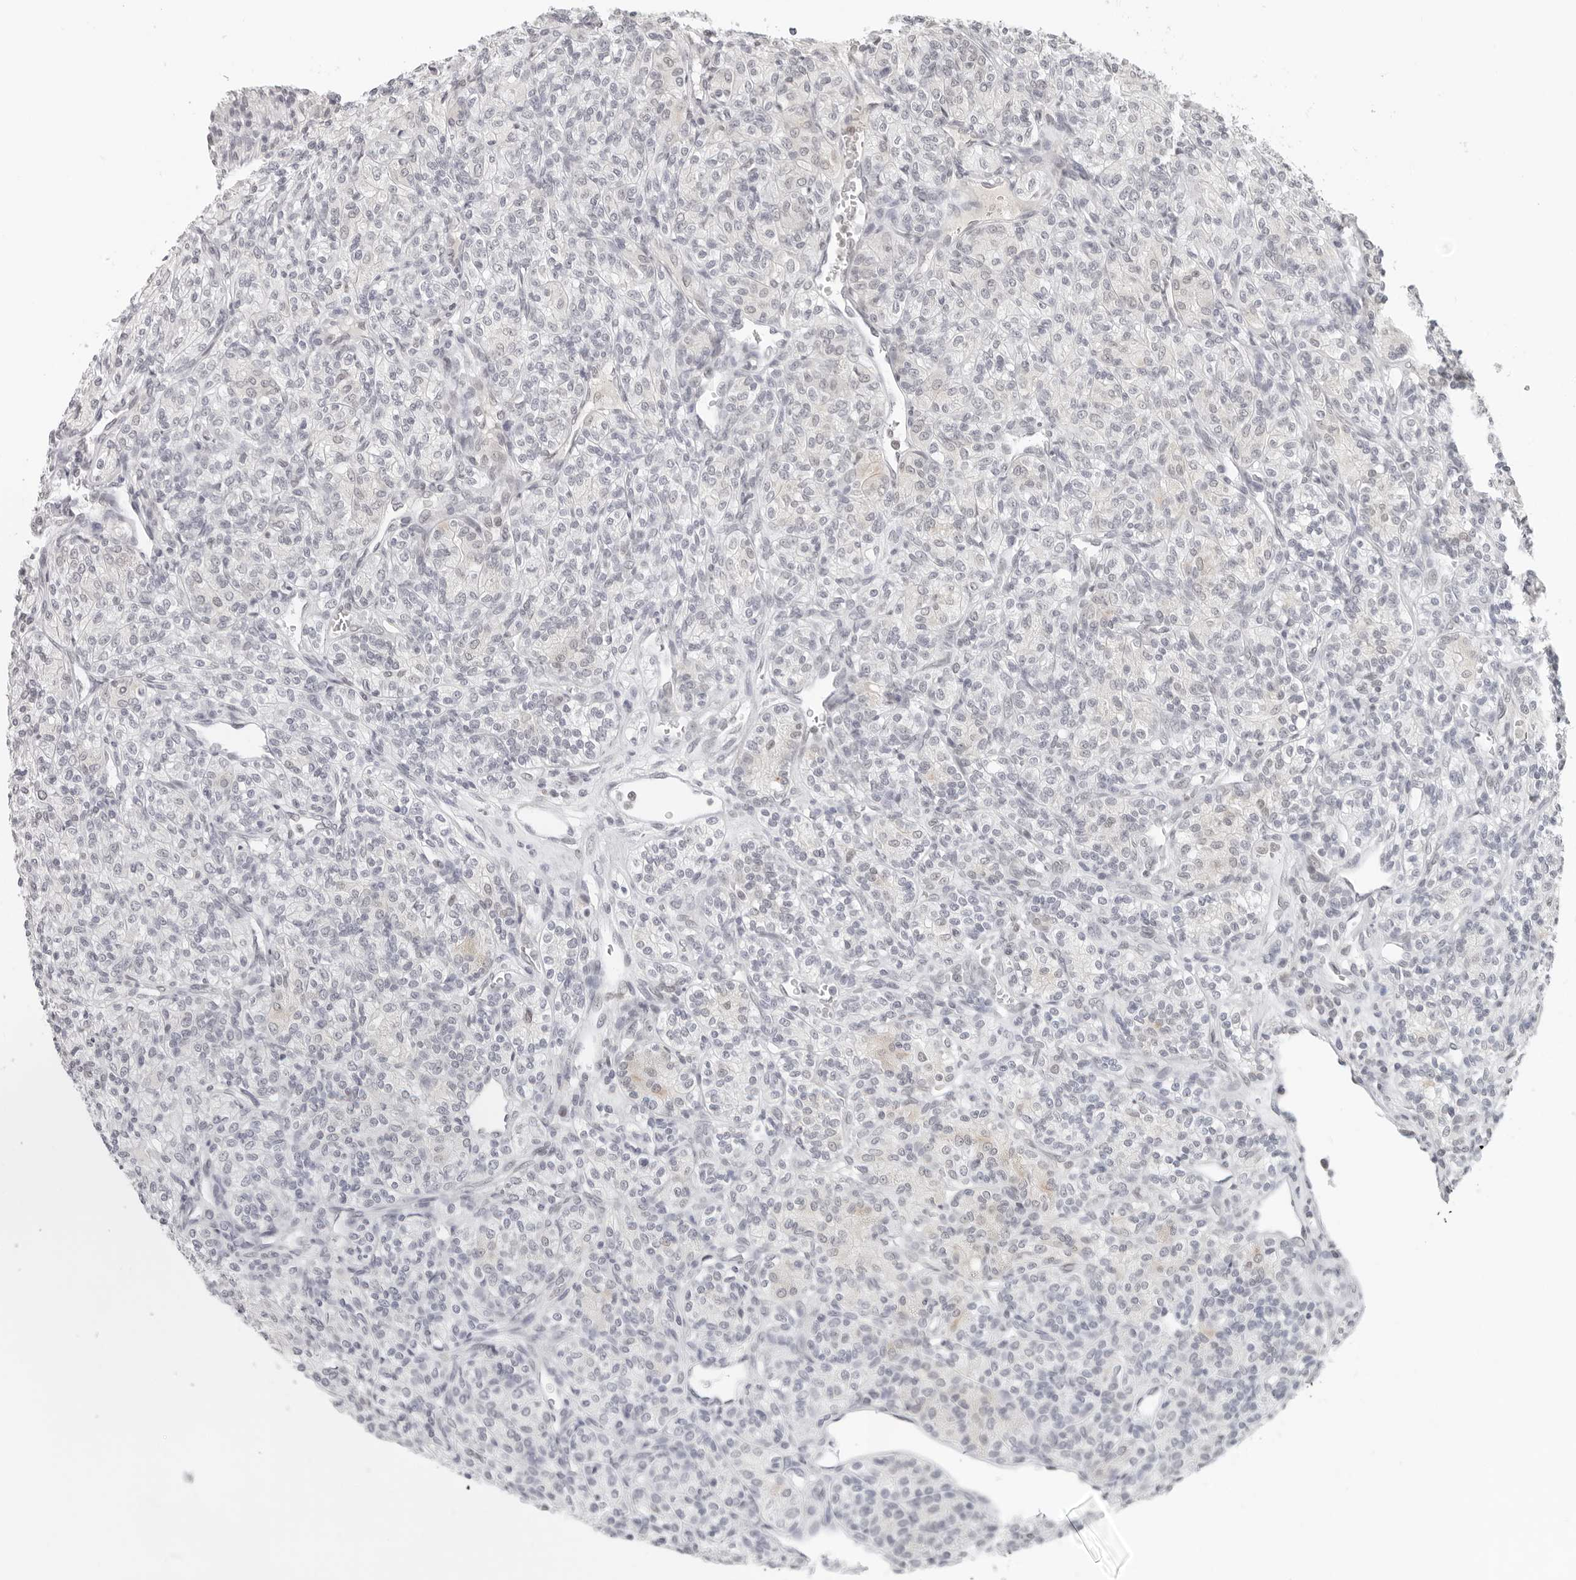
{"staining": {"intensity": "negative", "quantity": "none", "location": "none"}, "tissue": "renal cancer", "cell_type": "Tumor cells", "image_type": "cancer", "snomed": [{"axis": "morphology", "description": "Adenocarcinoma, NOS"}, {"axis": "topography", "description": "Kidney"}], "caption": "Renal adenocarcinoma was stained to show a protein in brown. There is no significant staining in tumor cells.", "gene": "FLG2", "patient": {"sex": "male", "age": 77}}